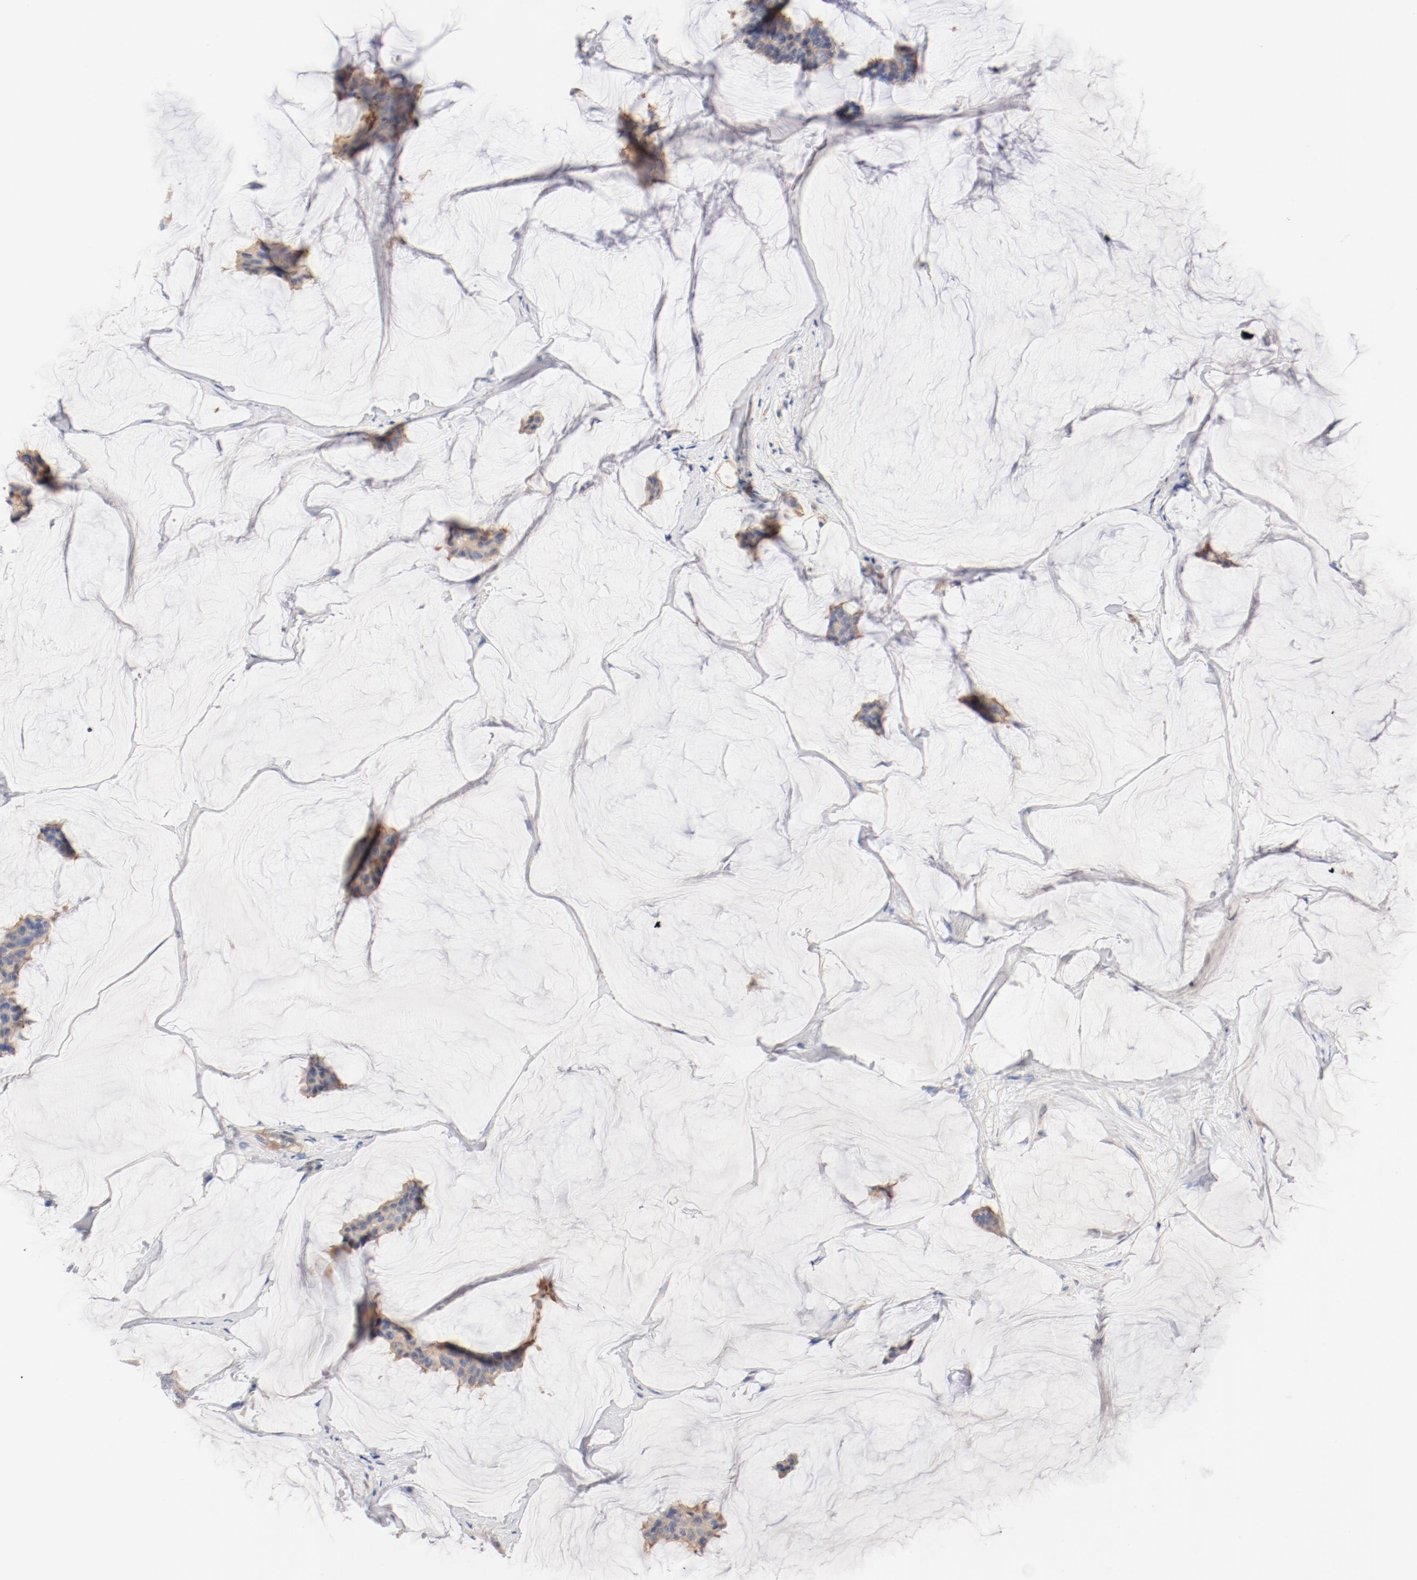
{"staining": {"intensity": "moderate", "quantity": ">75%", "location": "cytoplasmic/membranous"}, "tissue": "breast cancer", "cell_type": "Tumor cells", "image_type": "cancer", "snomed": [{"axis": "morphology", "description": "Duct carcinoma"}, {"axis": "topography", "description": "Breast"}], "caption": "This histopathology image shows immunohistochemistry (IHC) staining of human breast invasive ductal carcinoma, with medium moderate cytoplasmic/membranous expression in approximately >75% of tumor cells.", "gene": "DYNC1H1", "patient": {"sex": "female", "age": 93}}